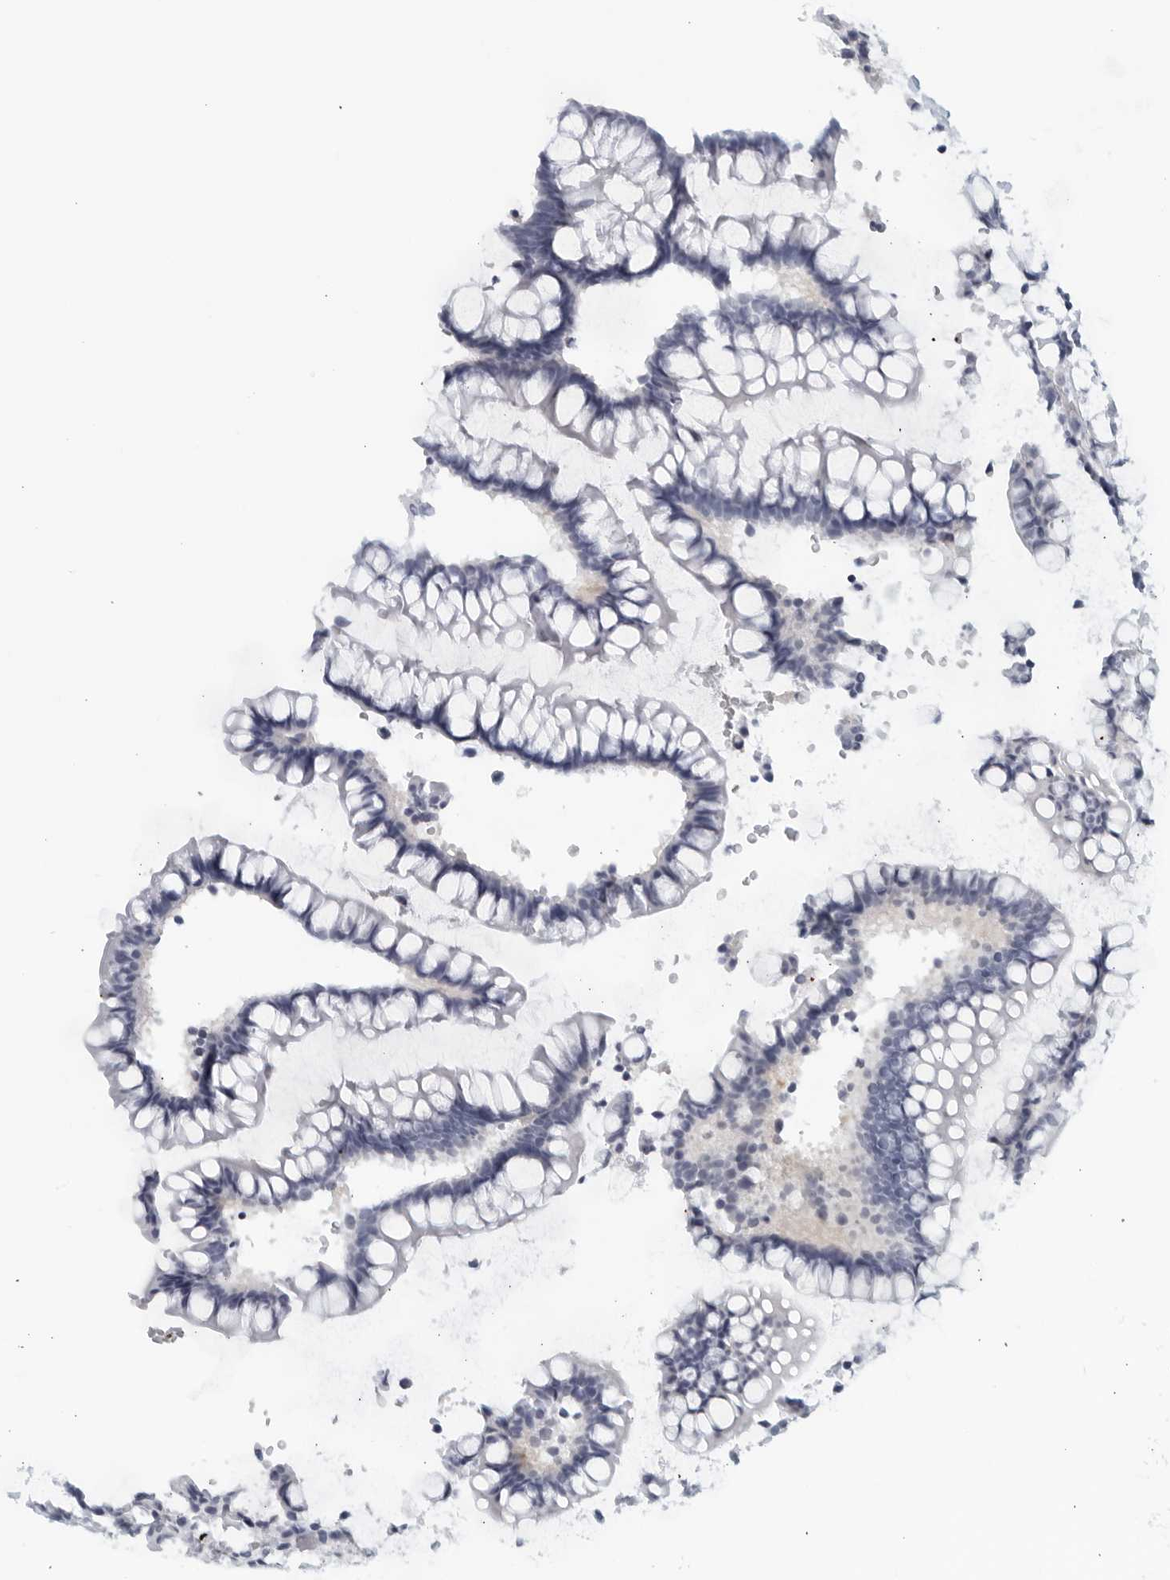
{"staining": {"intensity": "negative", "quantity": "none", "location": "none"}, "tissue": "colon", "cell_type": "Endothelial cells", "image_type": "normal", "snomed": [{"axis": "morphology", "description": "Normal tissue, NOS"}, {"axis": "topography", "description": "Colon"}], "caption": "IHC of normal human colon demonstrates no staining in endothelial cells. (DAB (3,3'-diaminobenzidine) IHC, high magnification).", "gene": "MATN1", "patient": {"sex": "female", "age": 79}}